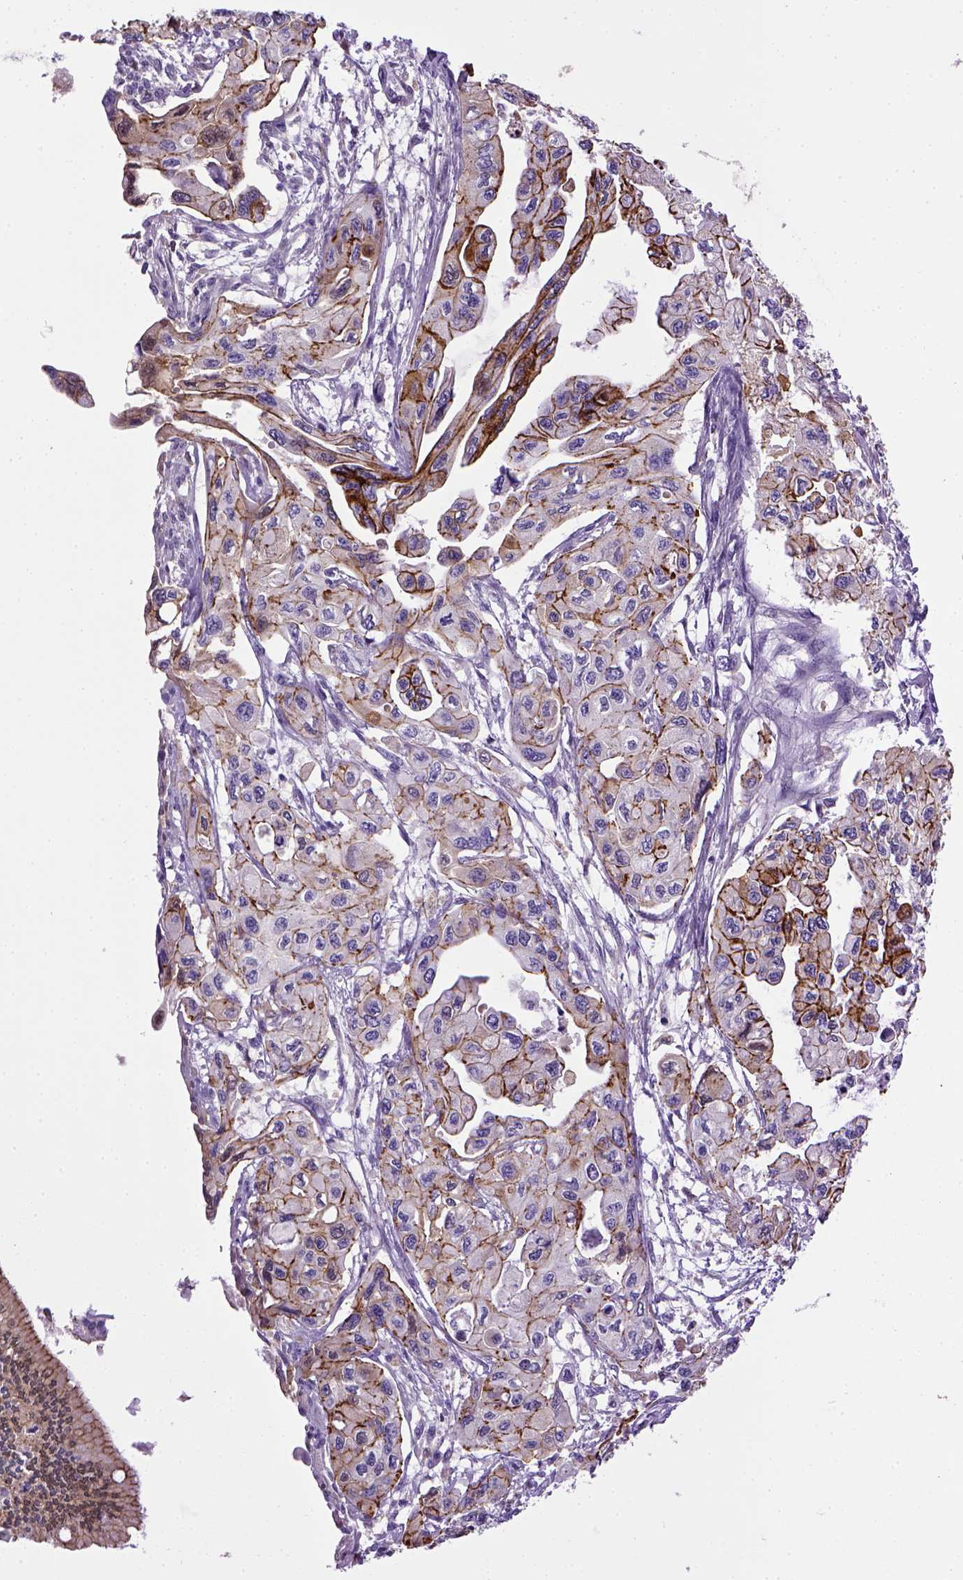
{"staining": {"intensity": "strong", "quantity": "25%-75%", "location": "cytoplasmic/membranous"}, "tissue": "pancreatic cancer", "cell_type": "Tumor cells", "image_type": "cancer", "snomed": [{"axis": "morphology", "description": "Adenocarcinoma, NOS"}, {"axis": "topography", "description": "Pancreas"}], "caption": "IHC of pancreatic cancer (adenocarcinoma) reveals high levels of strong cytoplasmic/membranous positivity in about 25%-75% of tumor cells.", "gene": "CDH1", "patient": {"sex": "female", "age": 76}}